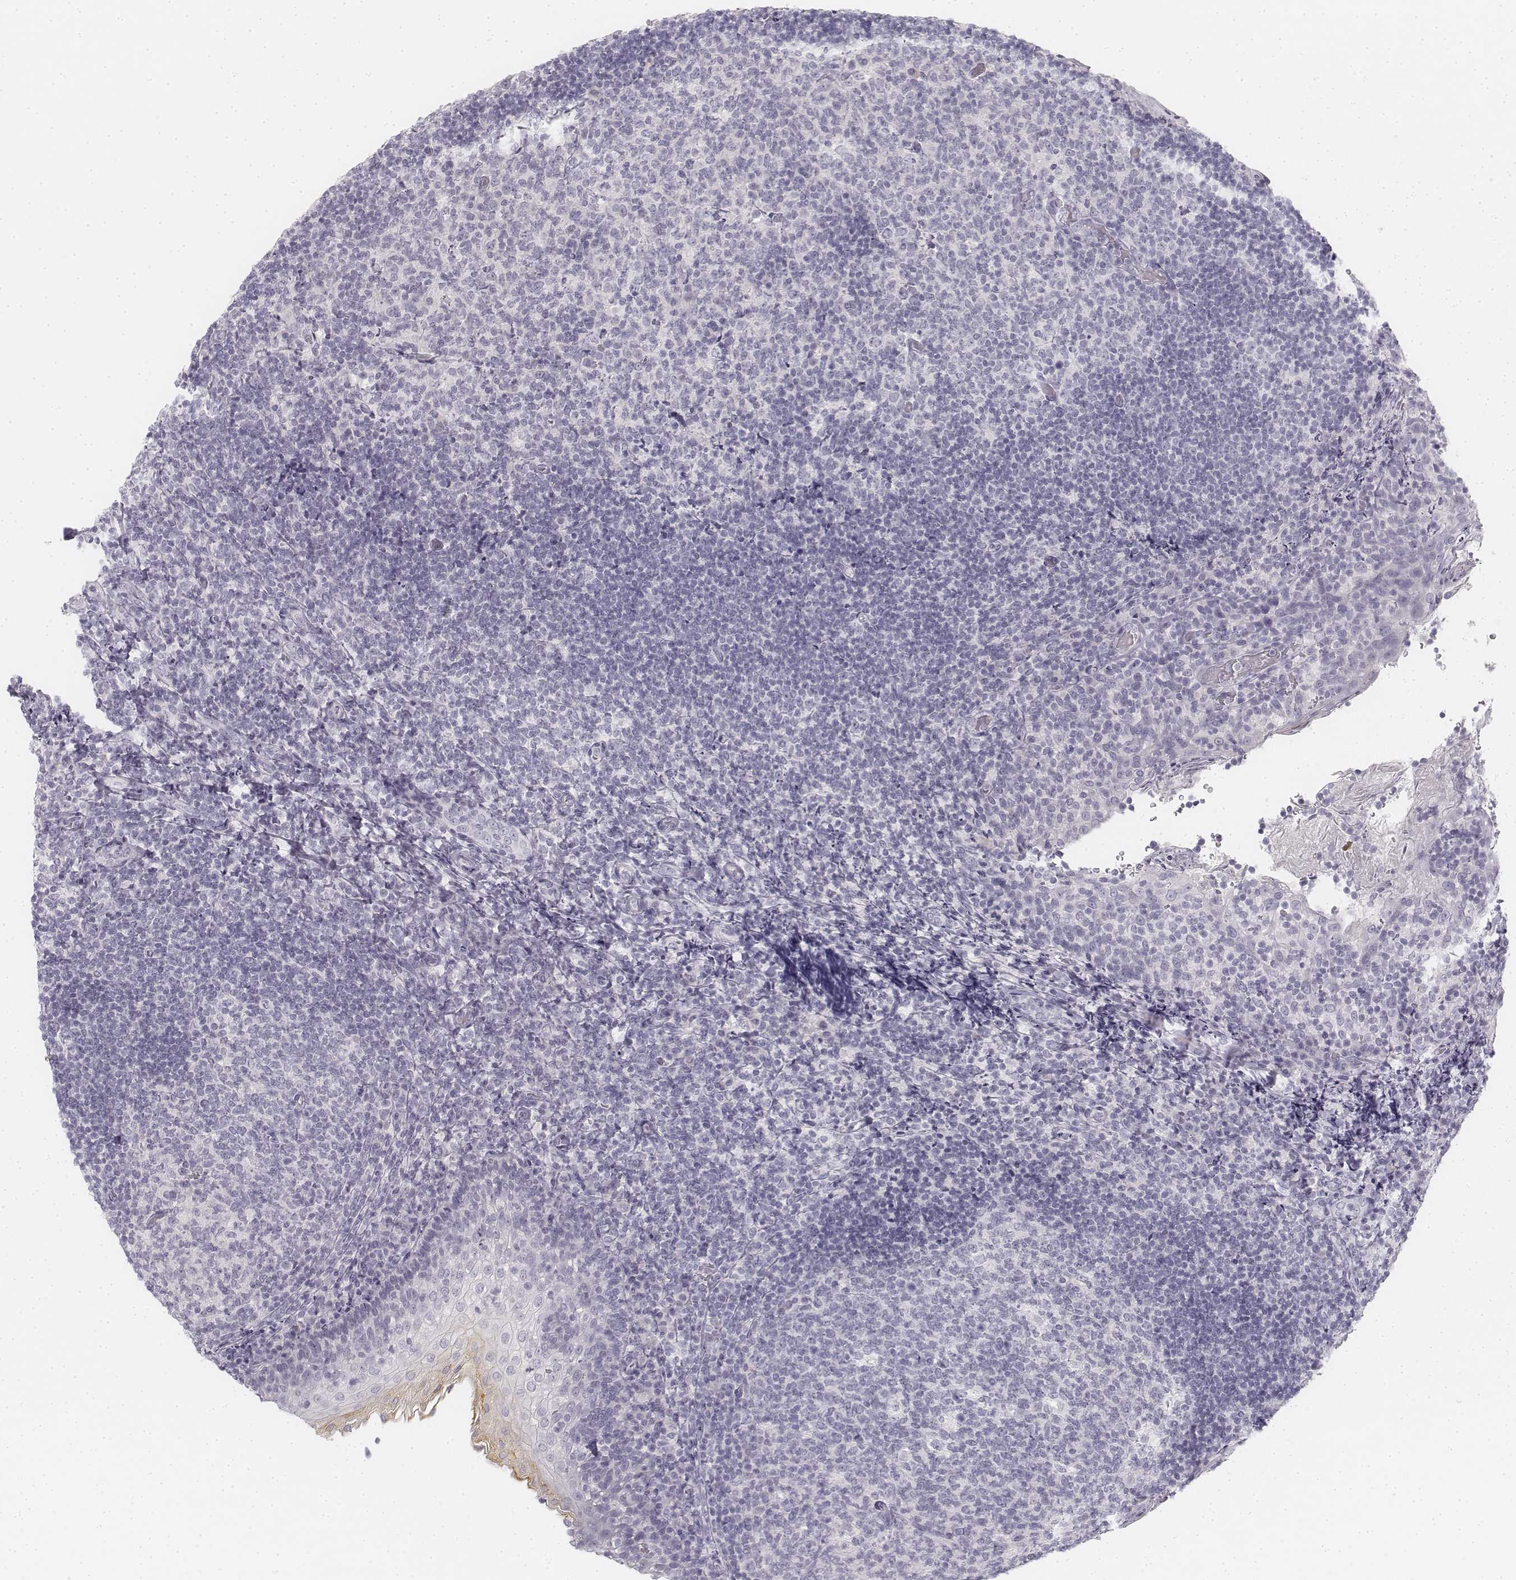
{"staining": {"intensity": "negative", "quantity": "none", "location": "none"}, "tissue": "tonsil", "cell_type": "Germinal center cells", "image_type": "normal", "snomed": [{"axis": "morphology", "description": "Normal tissue, NOS"}, {"axis": "topography", "description": "Tonsil"}], "caption": "Immunohistochemistry image of benign tonsil stained for a protein (brown), which exhibits no positivity in germinal center cells. The staining is performed using DAB (3,3'-diaminobenzidine) brown chromogen with nuclei counter-stained in using hematoxylin.", "gene": "KRT25", "patient": {"sex": "female", "age": 10}}